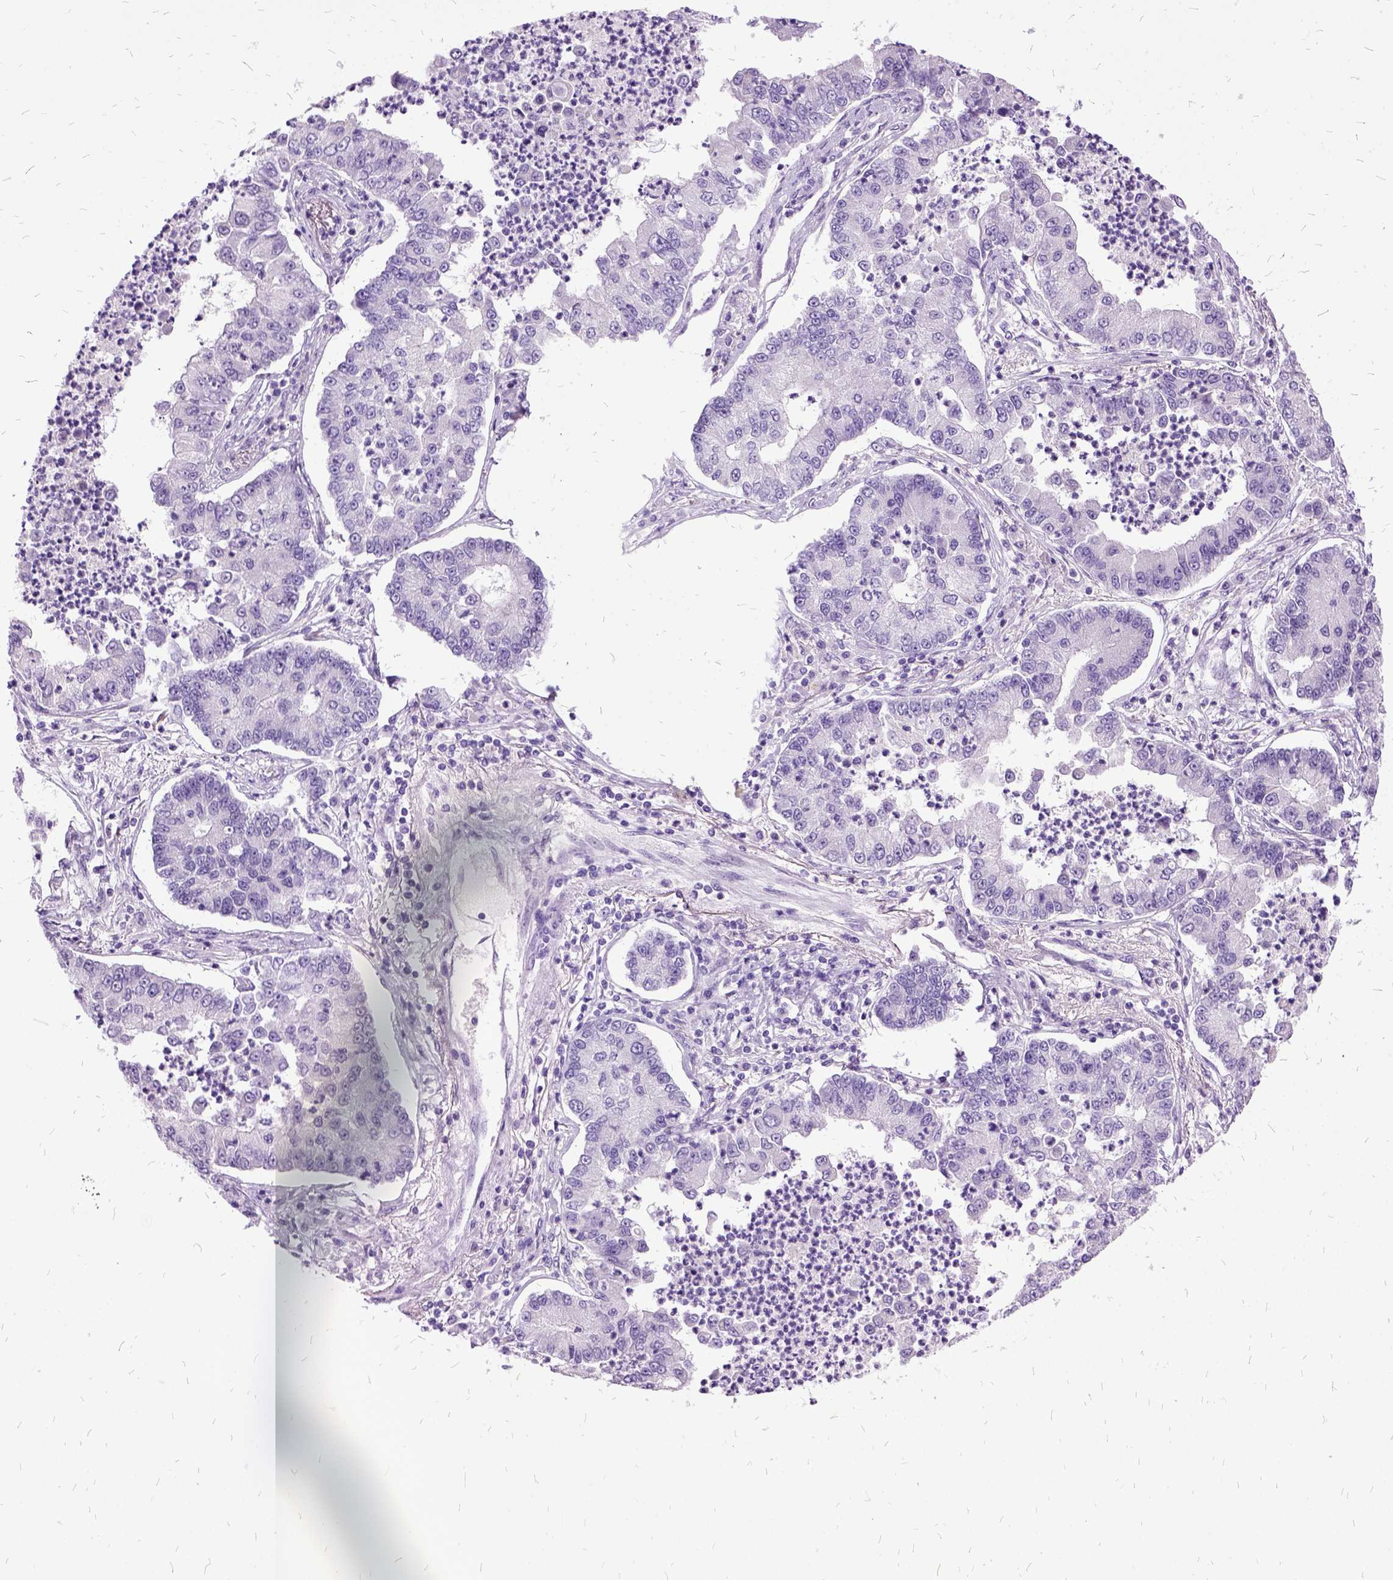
{"staining": {"intensity": "negative", "quantity": "none", "location": "none"}, "tissue": "lung cancer", "cell_type": "Tumor cells", "image_type": "cancer", "snomed": [{"axis": "morphology", "description": "Adenocarcinoma, NOS"}, {"axis": "topography", "description": "Lung"}], "caption": "Adenocarcinoma (lung) was stained to show a protein in brown. There is no significant staining in tumor cells.", "gene": "MME", "patient": {"sex": "female", "age": 57}}